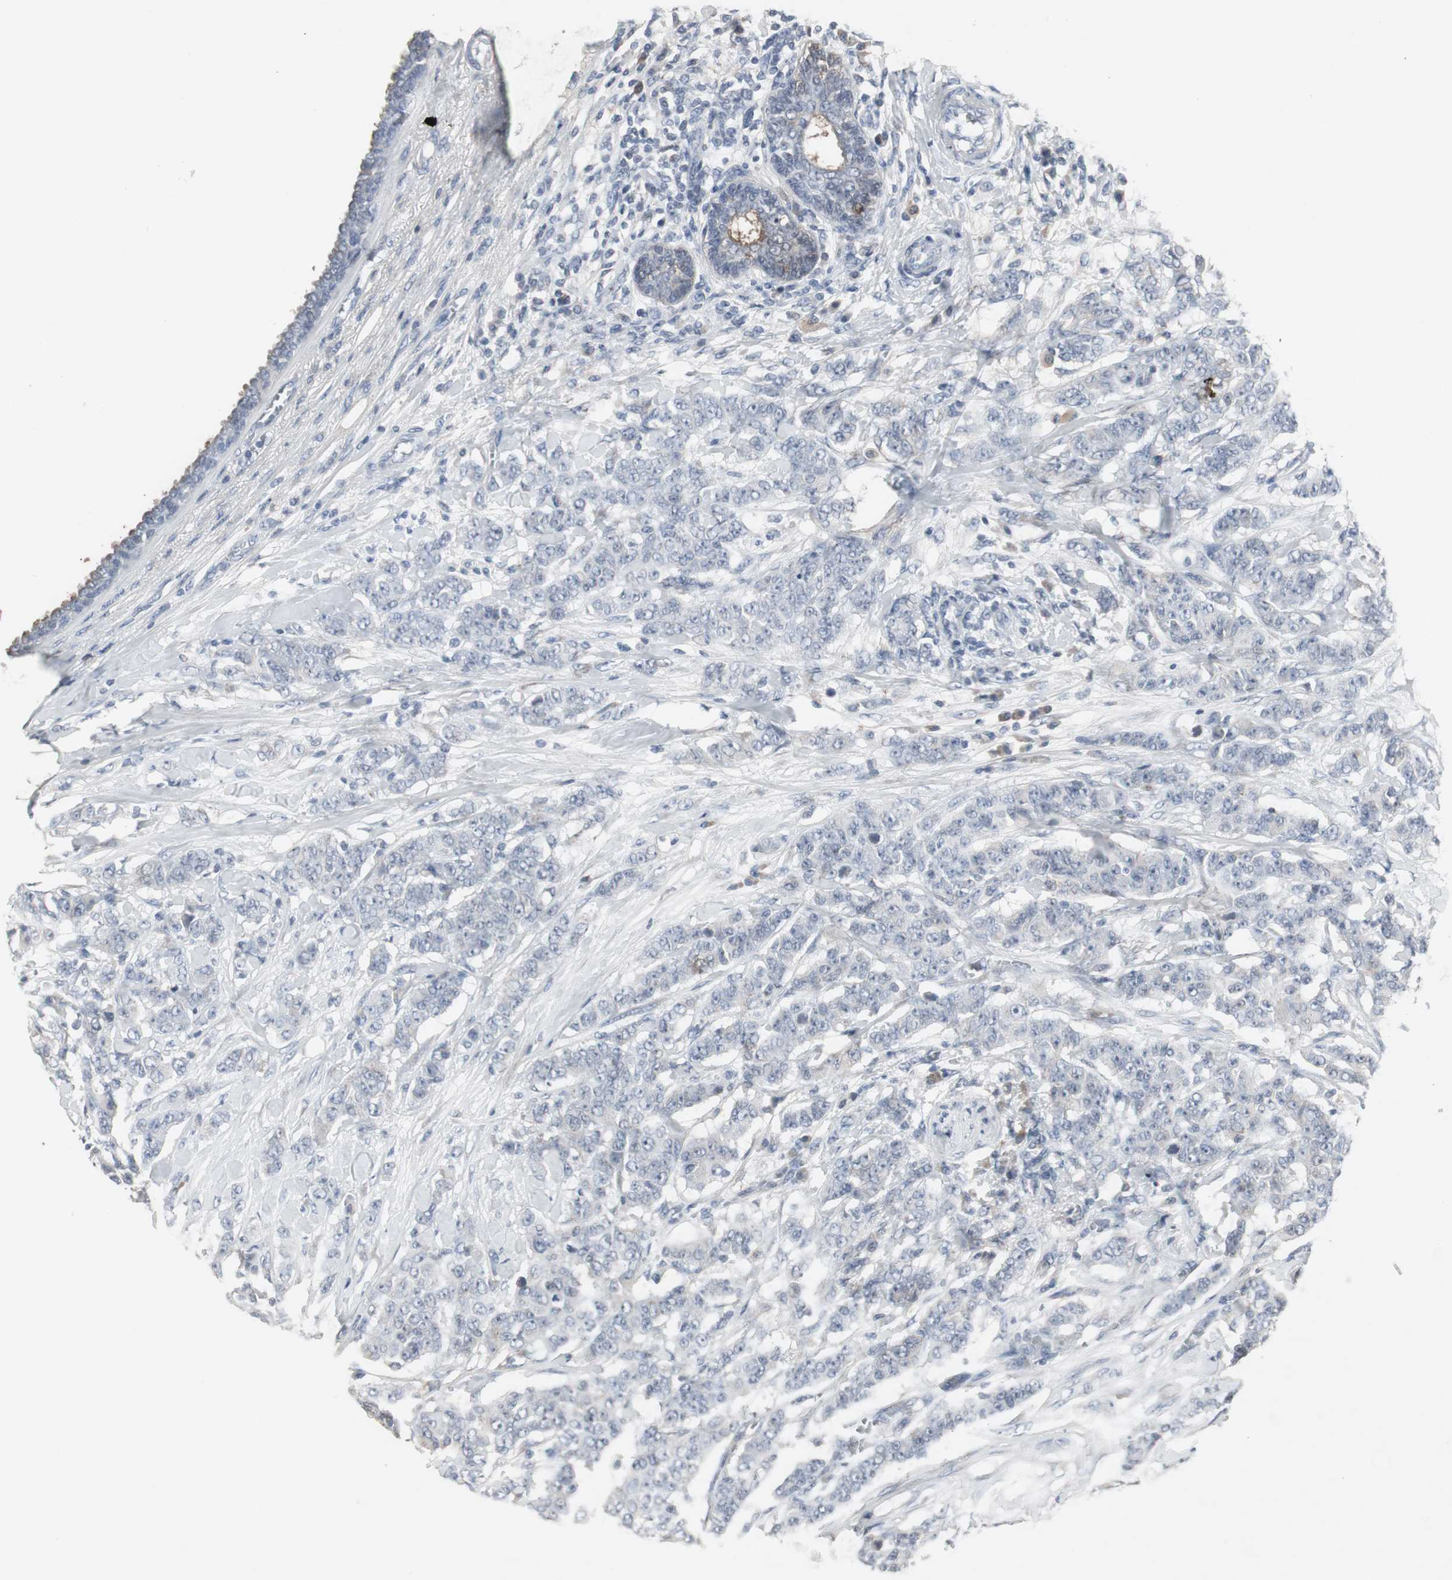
{"staining": {"intensity": "negative", "quantity": "none", "location": "none"}, "tissue": "breast cancer", "cell_type": "Tumor cells", "image_type": "cancer", "snomed": [{"axis": "morphology", "description": "Duct carcinoma"}, {"axis": "topography", "description": "Breast"}], "caption": "Immunohistochemistry (IHC) micrograph of neoplastic tissue: breast cancer stained with DAB displays no significant protein positivity in tumor cells.", "gene": "ACAA1", "patient": {"sex": "female", "age": 40}}